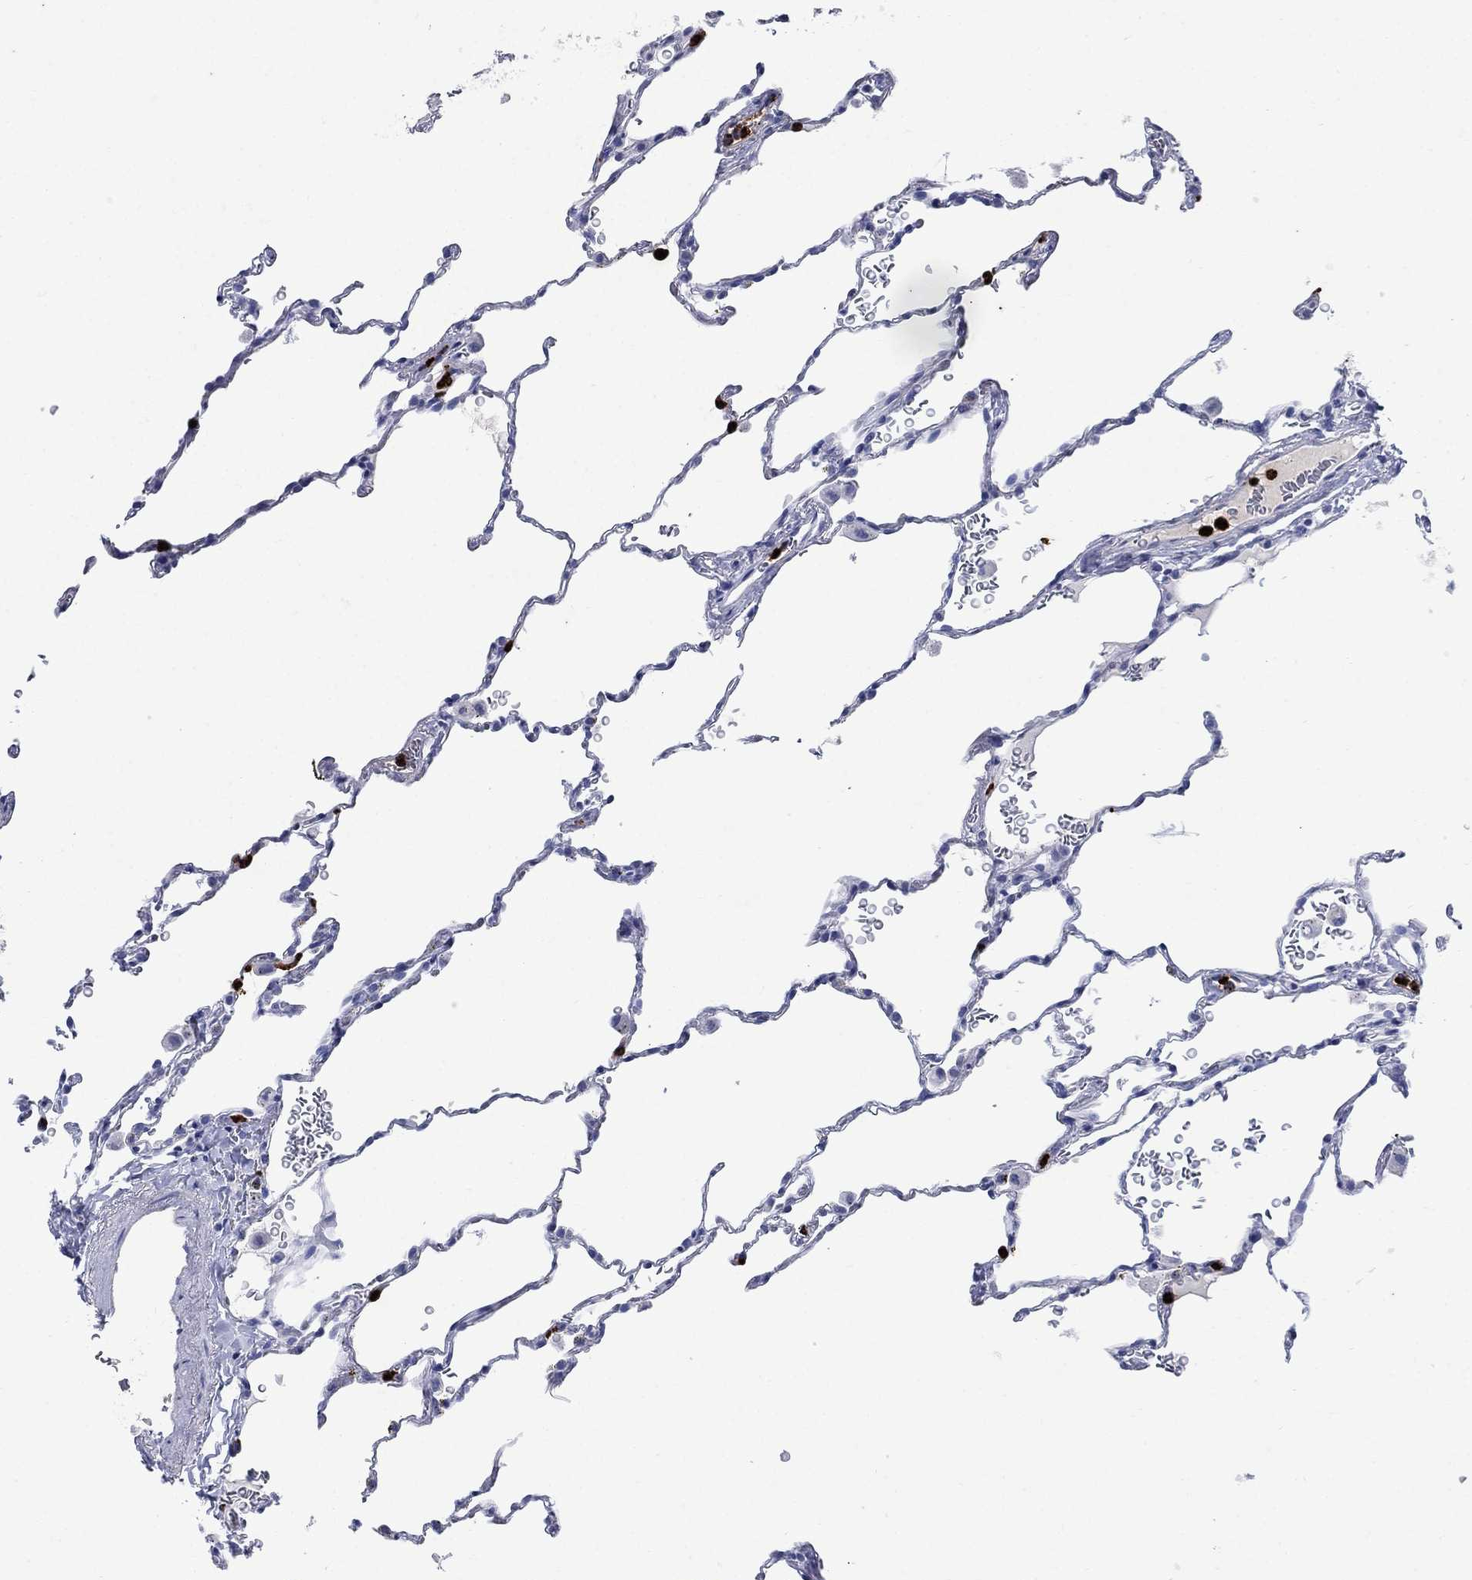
{"staining": {"intensity": "negative", "quantity": "none", "location": "none"}, "tissue": "lung", "cell_type": "Alveolar cells", "image_type": "normal", "snomed": [{"axis": "morphology", "description": "Normal tissue, NOS"}, {"axis": "morphology", "description": "Adenocarcinoma, metastatic, NOS"}, {"axis": "topography", "description": "Lung"}], "caption": "Micrograph shows no protein positivity in alveolar cells of unremarkable lung. (Brightfield microscopy of DAB (3,3'-diaminobenzidine) immunohistochemistry (IHC) at high magnification).", "gene": "AZU1", "patient": {"sex": "male", "age": 45}}